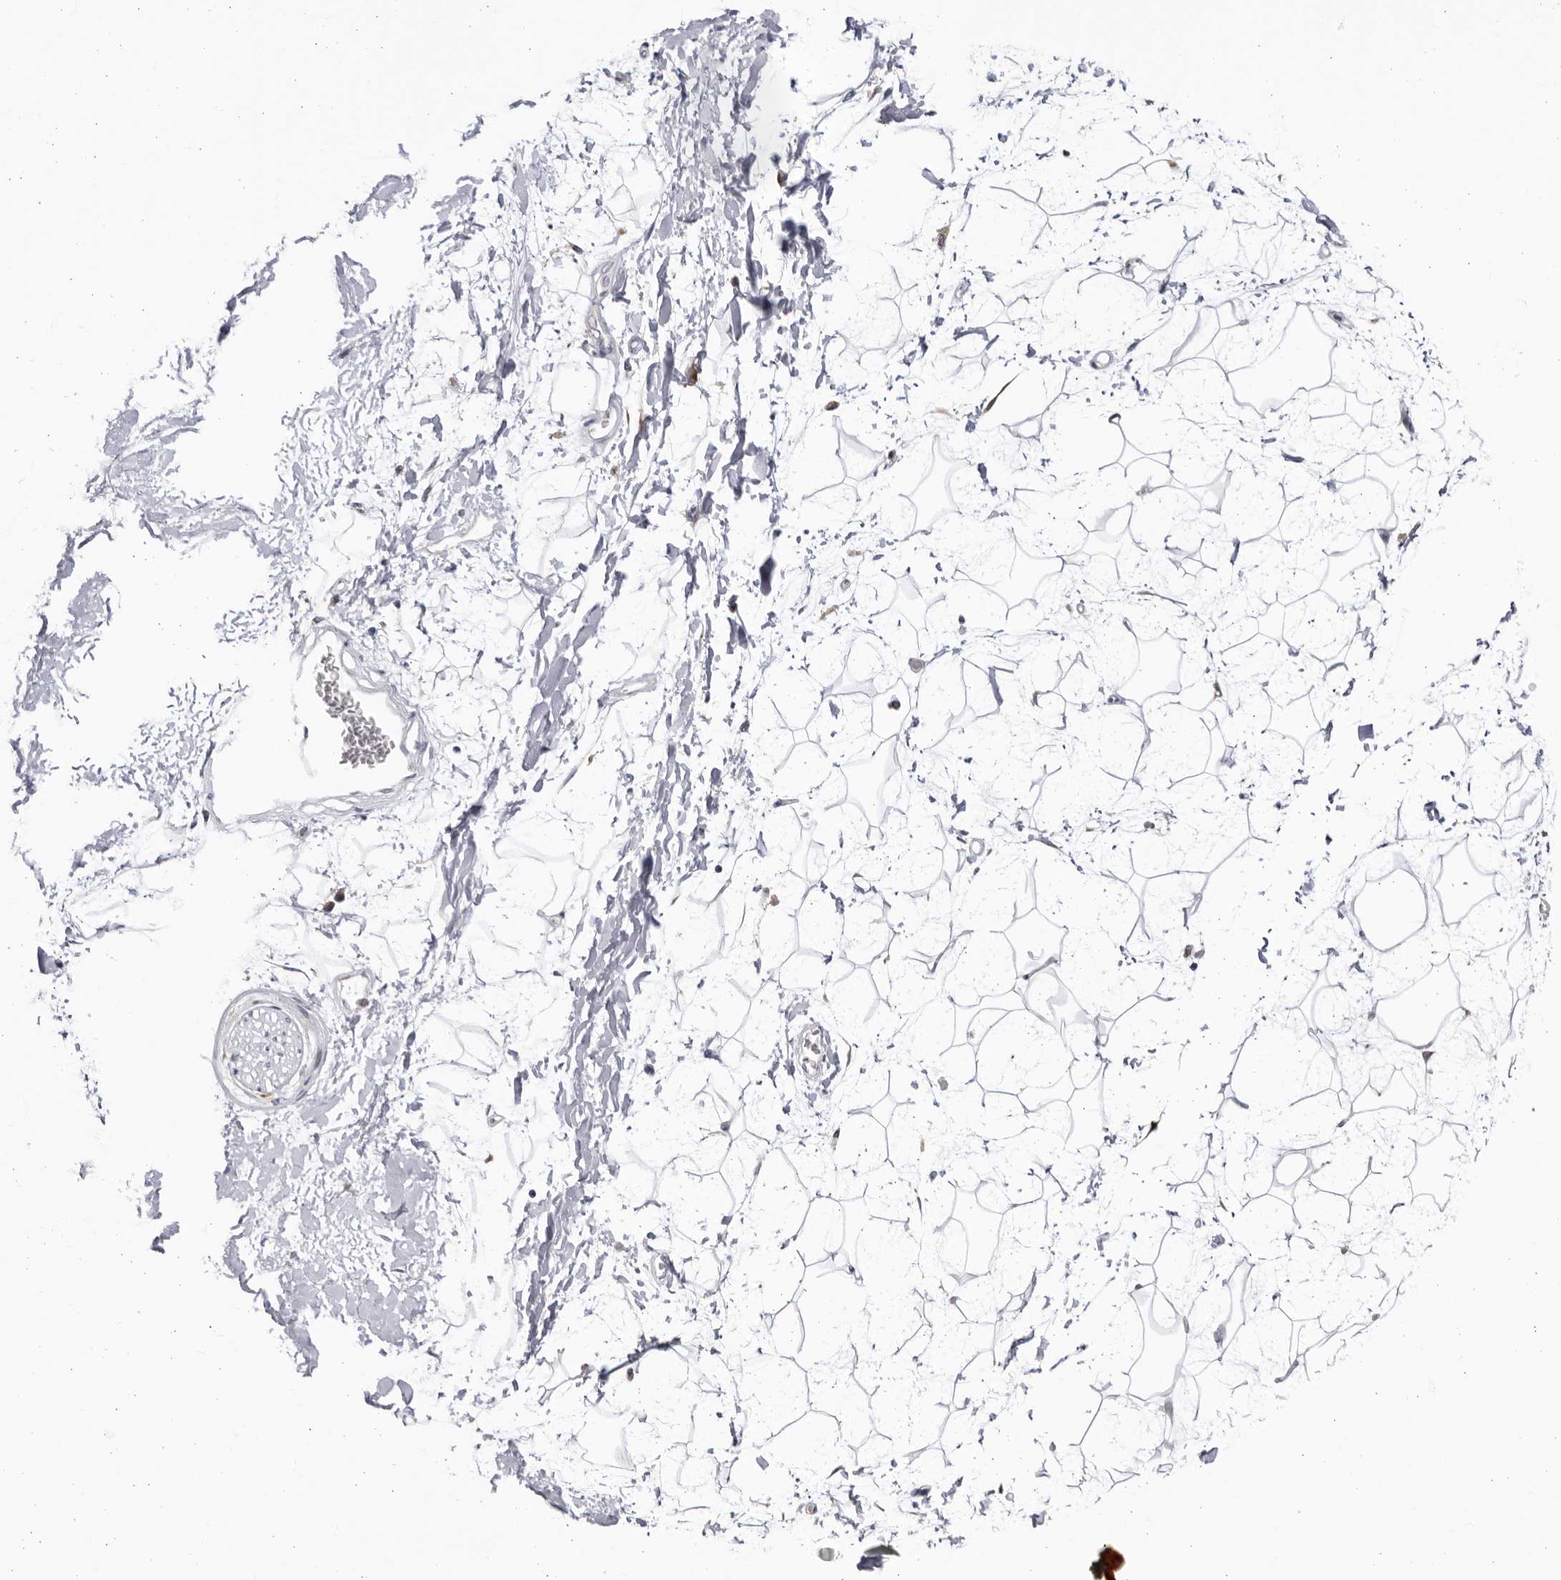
{"staining": {"intensity": "negative", "quantity": "none", "location": "none"}, "tissue": "adipose tissue", "cell_type": "Adipocytes", "image_type": "normal", "snomed": [{"axis": "morphology", "description": "Normal tissue, NOS"}, {"axis": "topography", "description": "Soft tissue"}], "caption": "Immunohistochemistry (IHC) micrograph of benign adipose tissue: human adipose tissue stained with DAB displays no significant protein staining in adipocytes.", "gene": "BMP2K", "patient": {"sex": "male", "age": 72}}